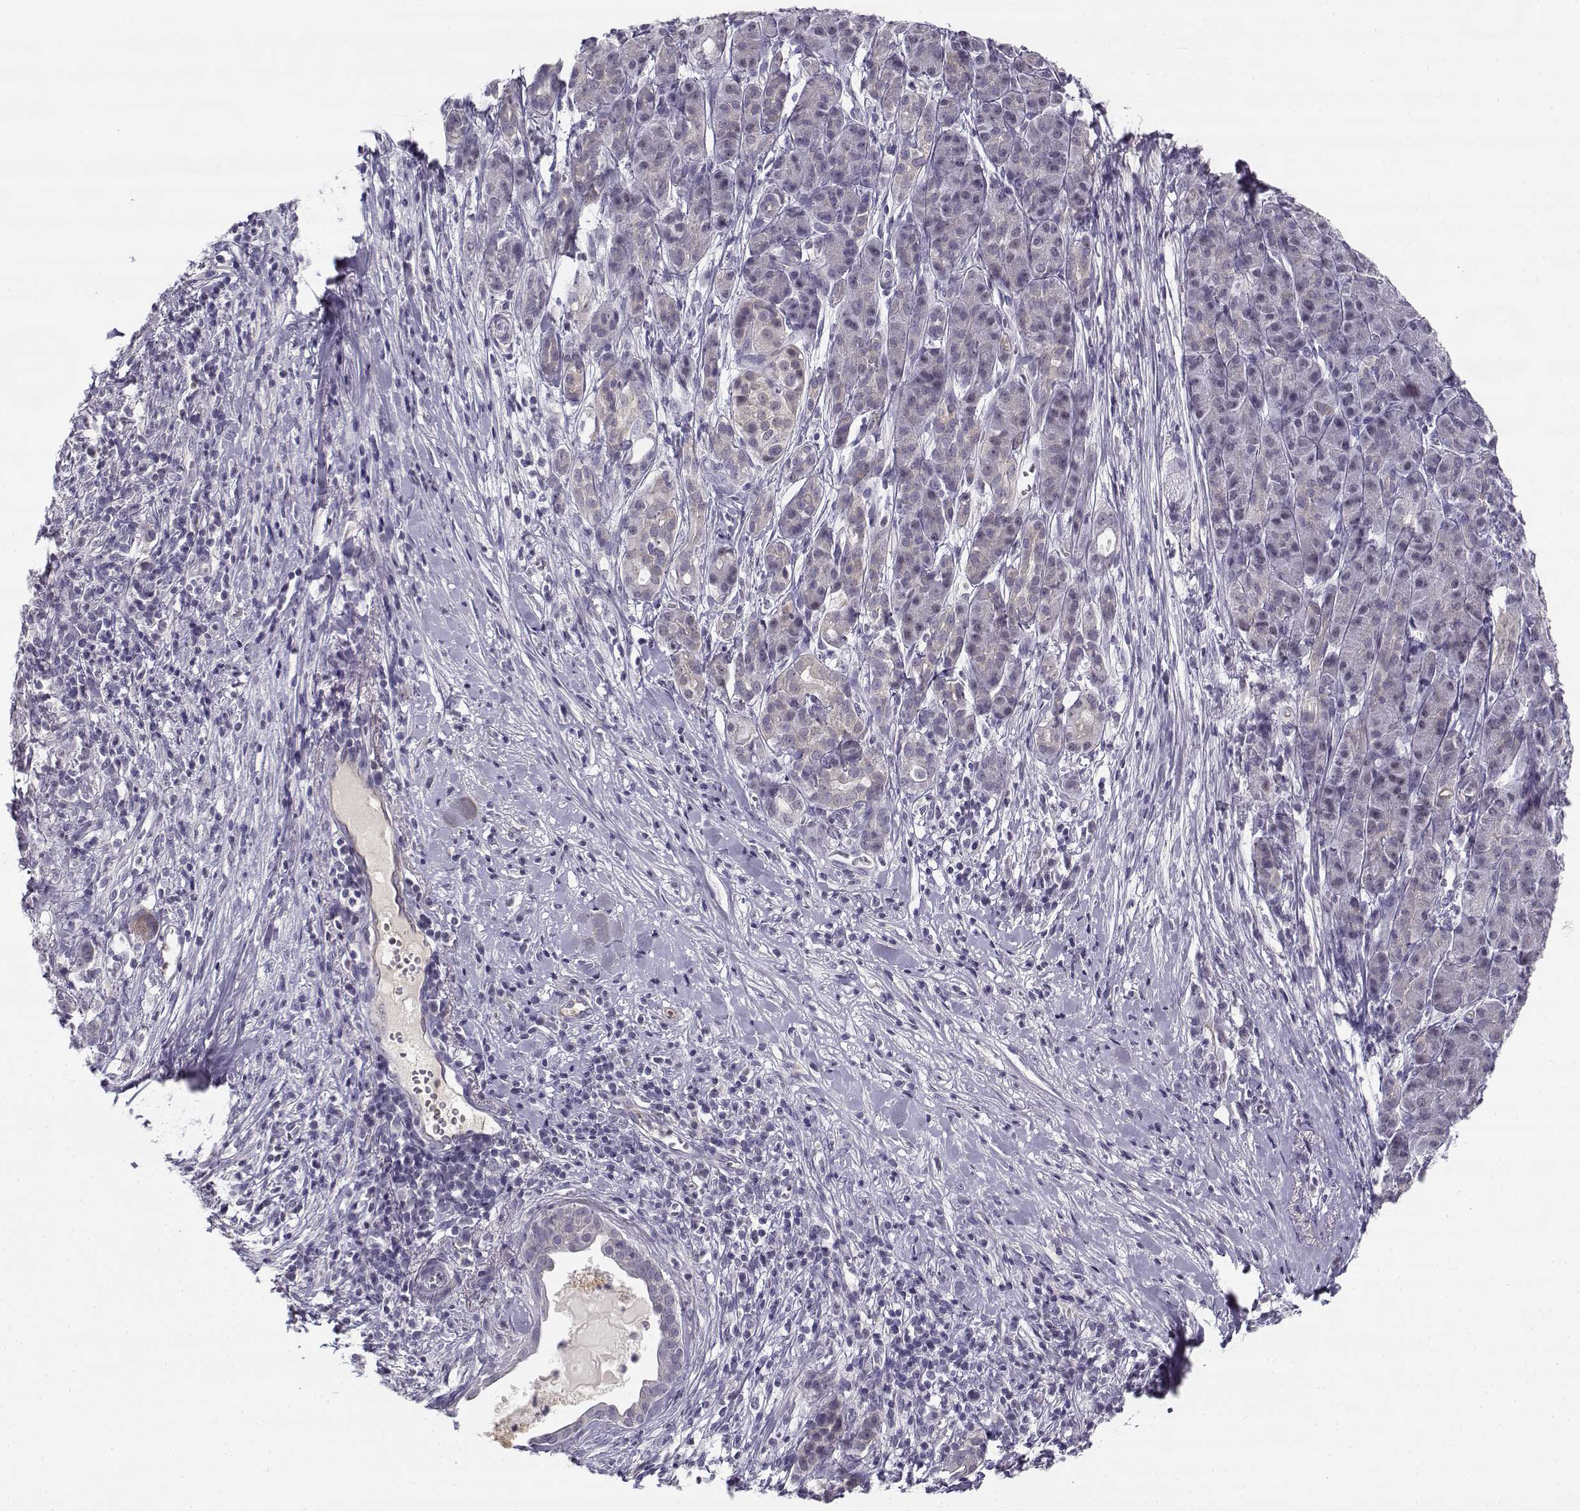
{"staining": {"intensity": "negative", "quantity": "none", "location": "none"}, "tissue": "pancreatic cancer", "cell_type": "Tumor cells", "image_type": "cancer", "snomed": [{"axis": "morphology", "description": "Adenocarcinoma, NOS"}, {"axis": "topography", "description": "Pancreas"}], "caption": "The micrograph reveals no staining of tumor cells in pancreatic adenocarcinoma. (DAB (3,3'-diaminobenzidine) immunohistochemistry, high magnification).", "gene": "DDX25", "patient": {"sex": "male", "age": 61}}